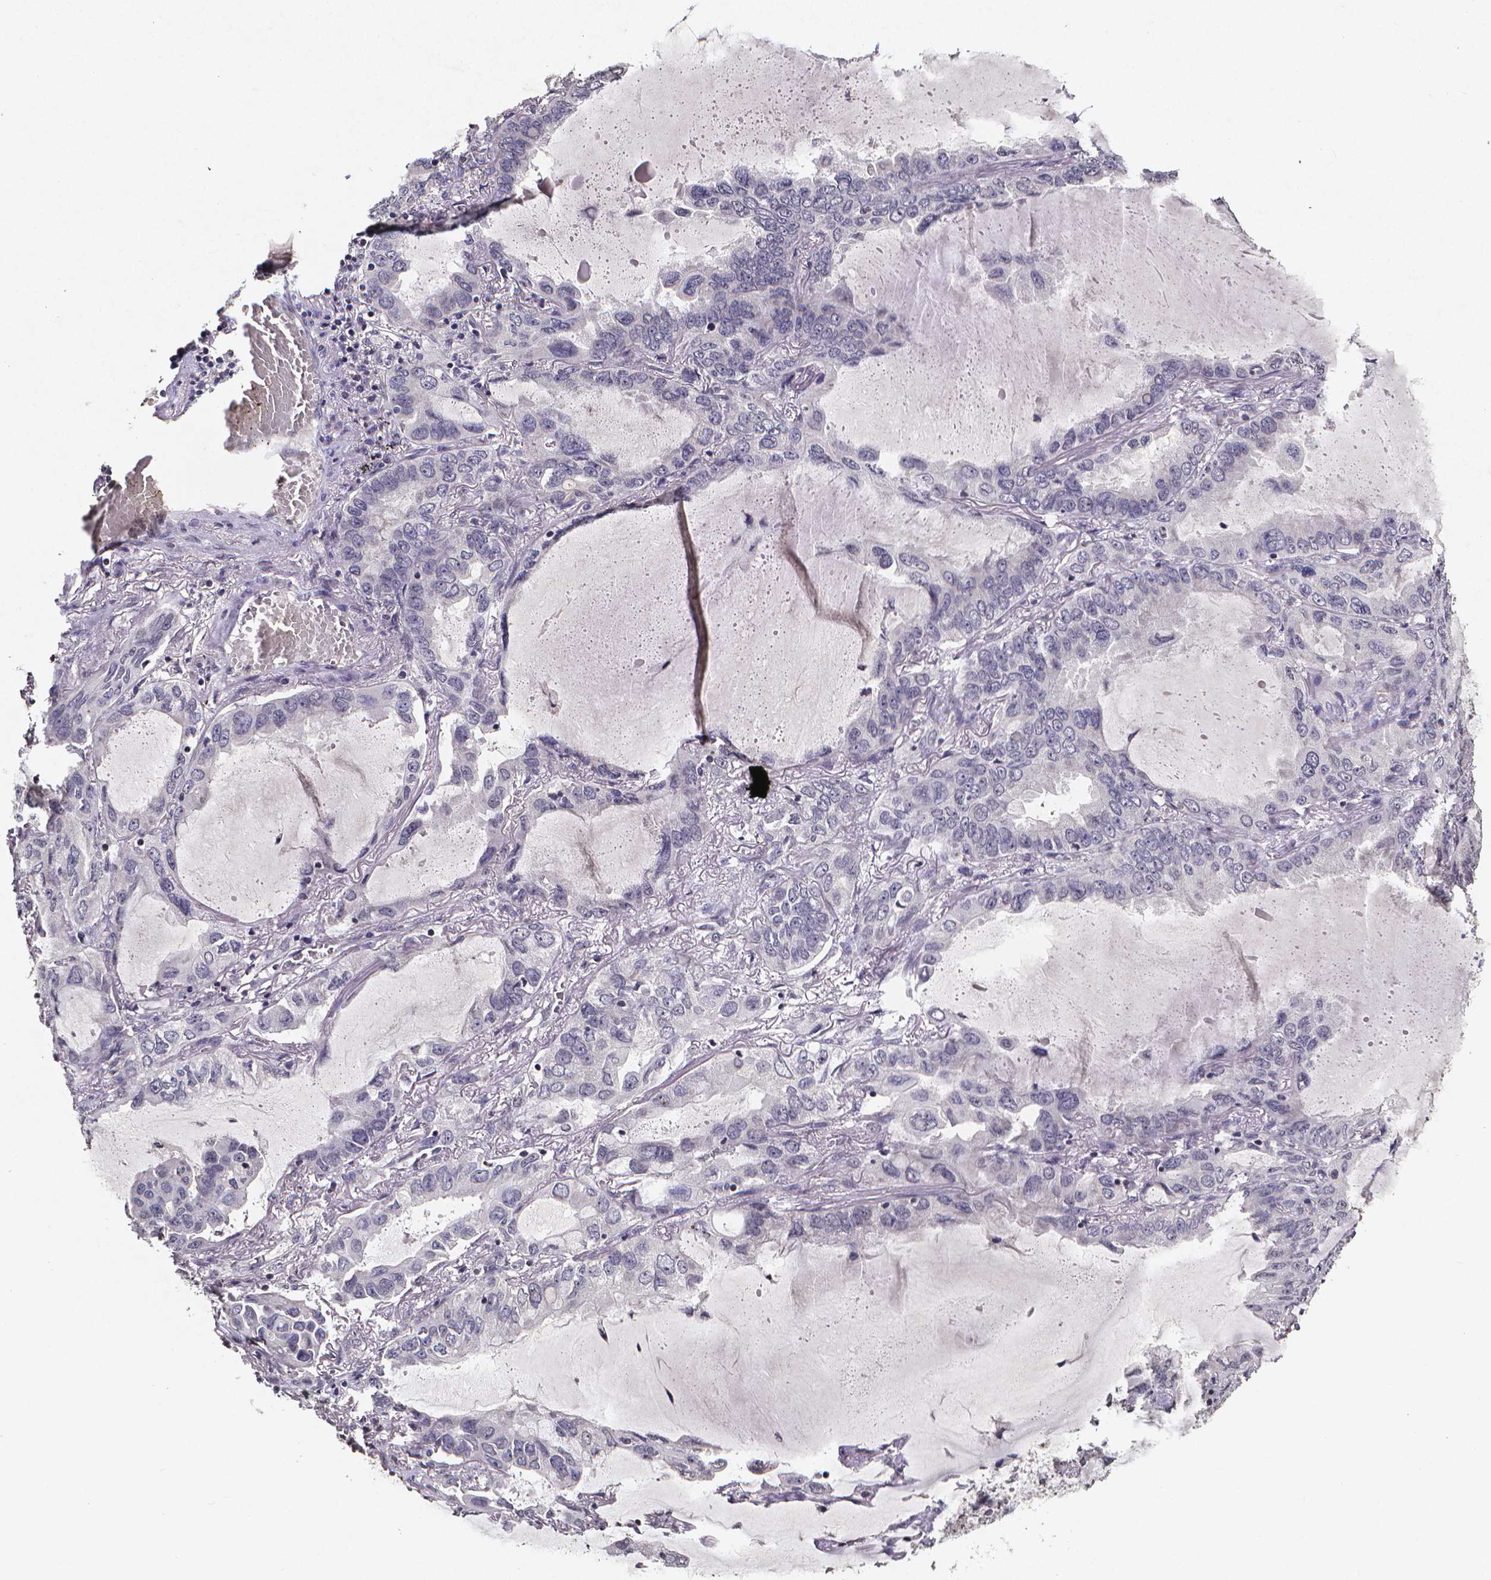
{"staining": {"intensity": "negative", "quantity": "none", "location": "none"}, "tissue": "lung cancer", "cell_type": "Tumor cells", "image_type": "cancer", "snomed": [{"axis": "morphology", "description": "Adenocarcinoma, NOS"}, {"axis": "topography", "description": "Lung"}], "caption": "This is a histopathology image of immunohistochemistry (IHC) staining of adenocarcinoma (lung), which shows no expression in tumor cells.", "gene": "TP73", "patient": {"sex": "male", "age": 64}}